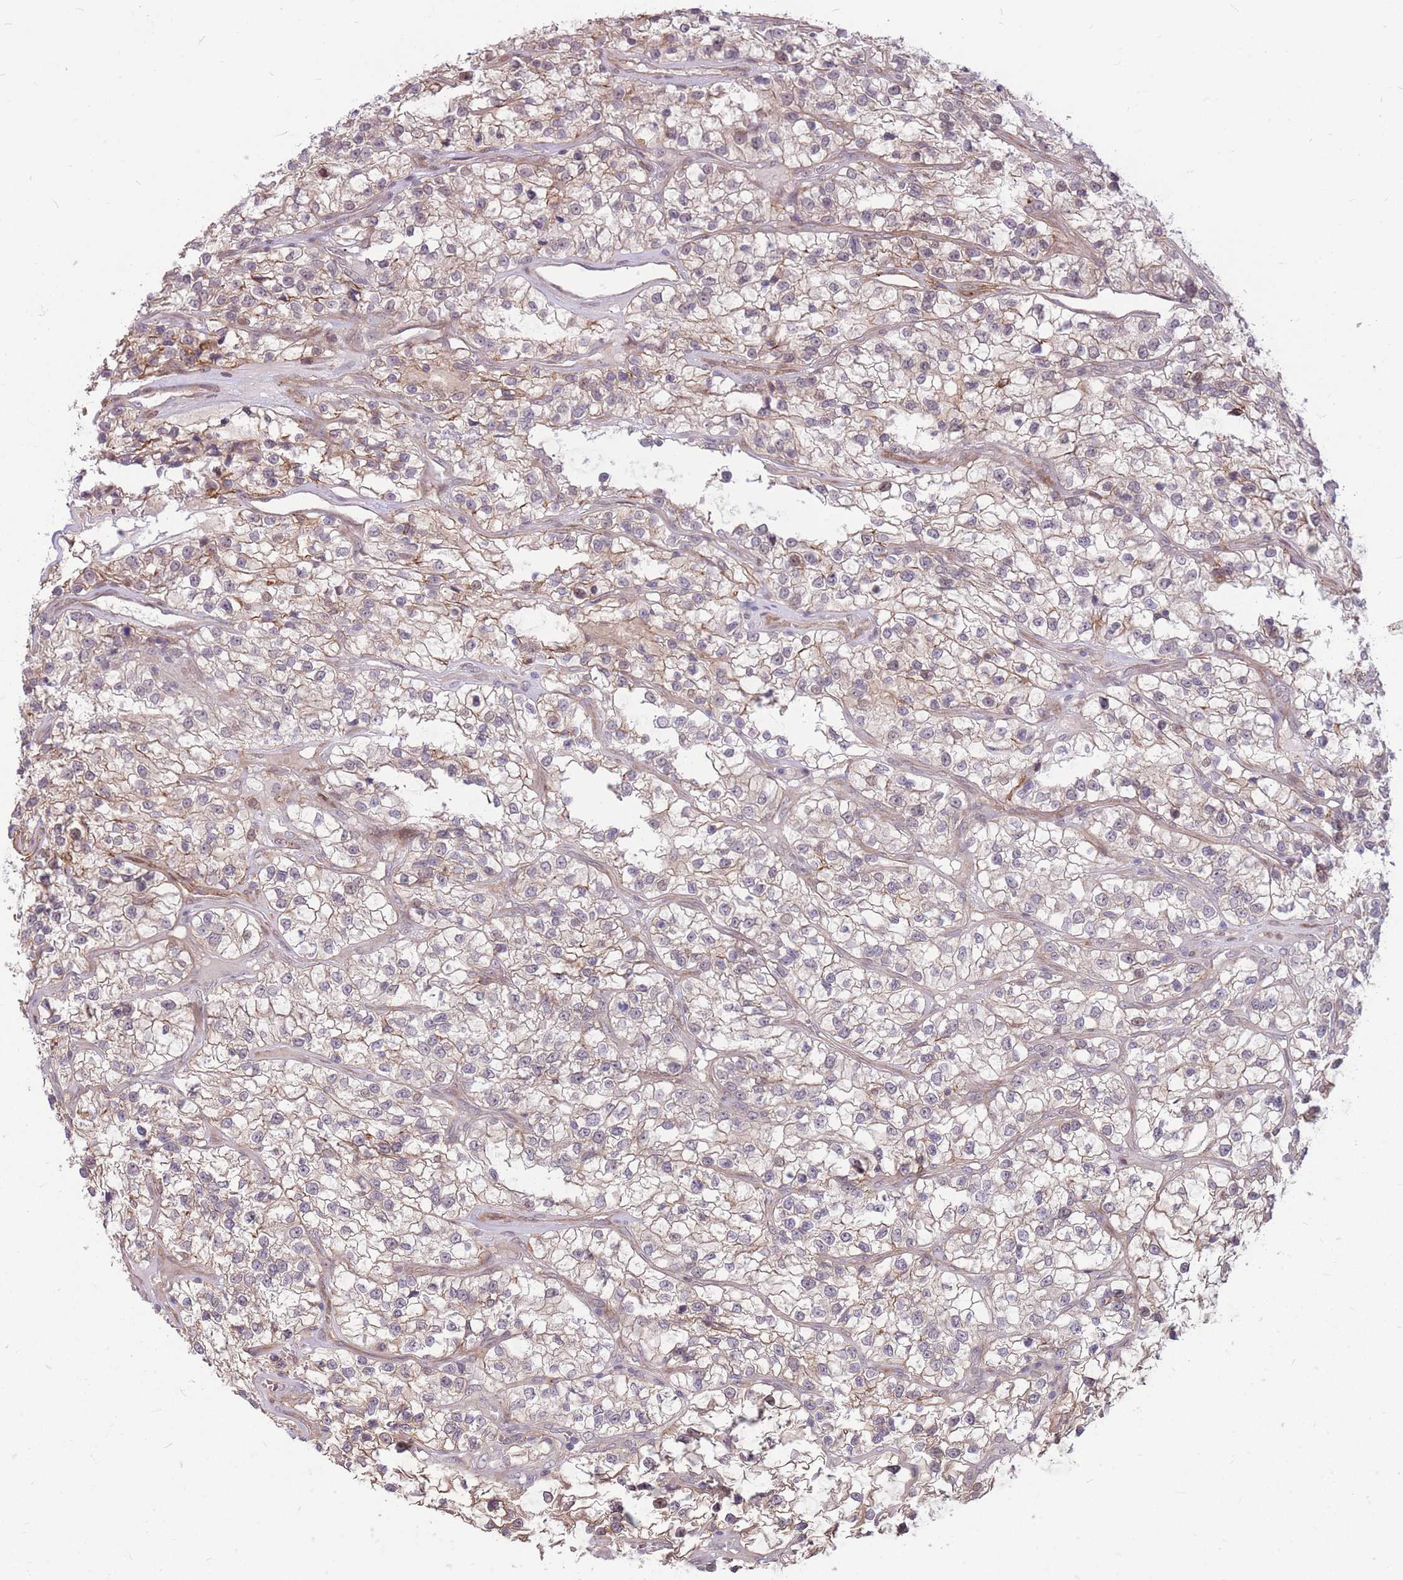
{"staining": {"intensity": "weak", "quantity": "25%-75%", "location": "cytoplasmic/membranous"}, "tissue": "renal cancer", "cell_type": "Tumor cells", "image_type": "cancer", "snomed": [{"axis": "morphology", "description": "Adenocarcinoma, NOS"}, {"axis": "topography", "description": "Kidney"}], "caption": "Protein staining displays weak cytoplasmic/membranous expression in approximately 25%-75% of tumor cells in renal adenocarcinoma.", "gene": "TCF20", "patient": {"sex": "female", "age": 57}}